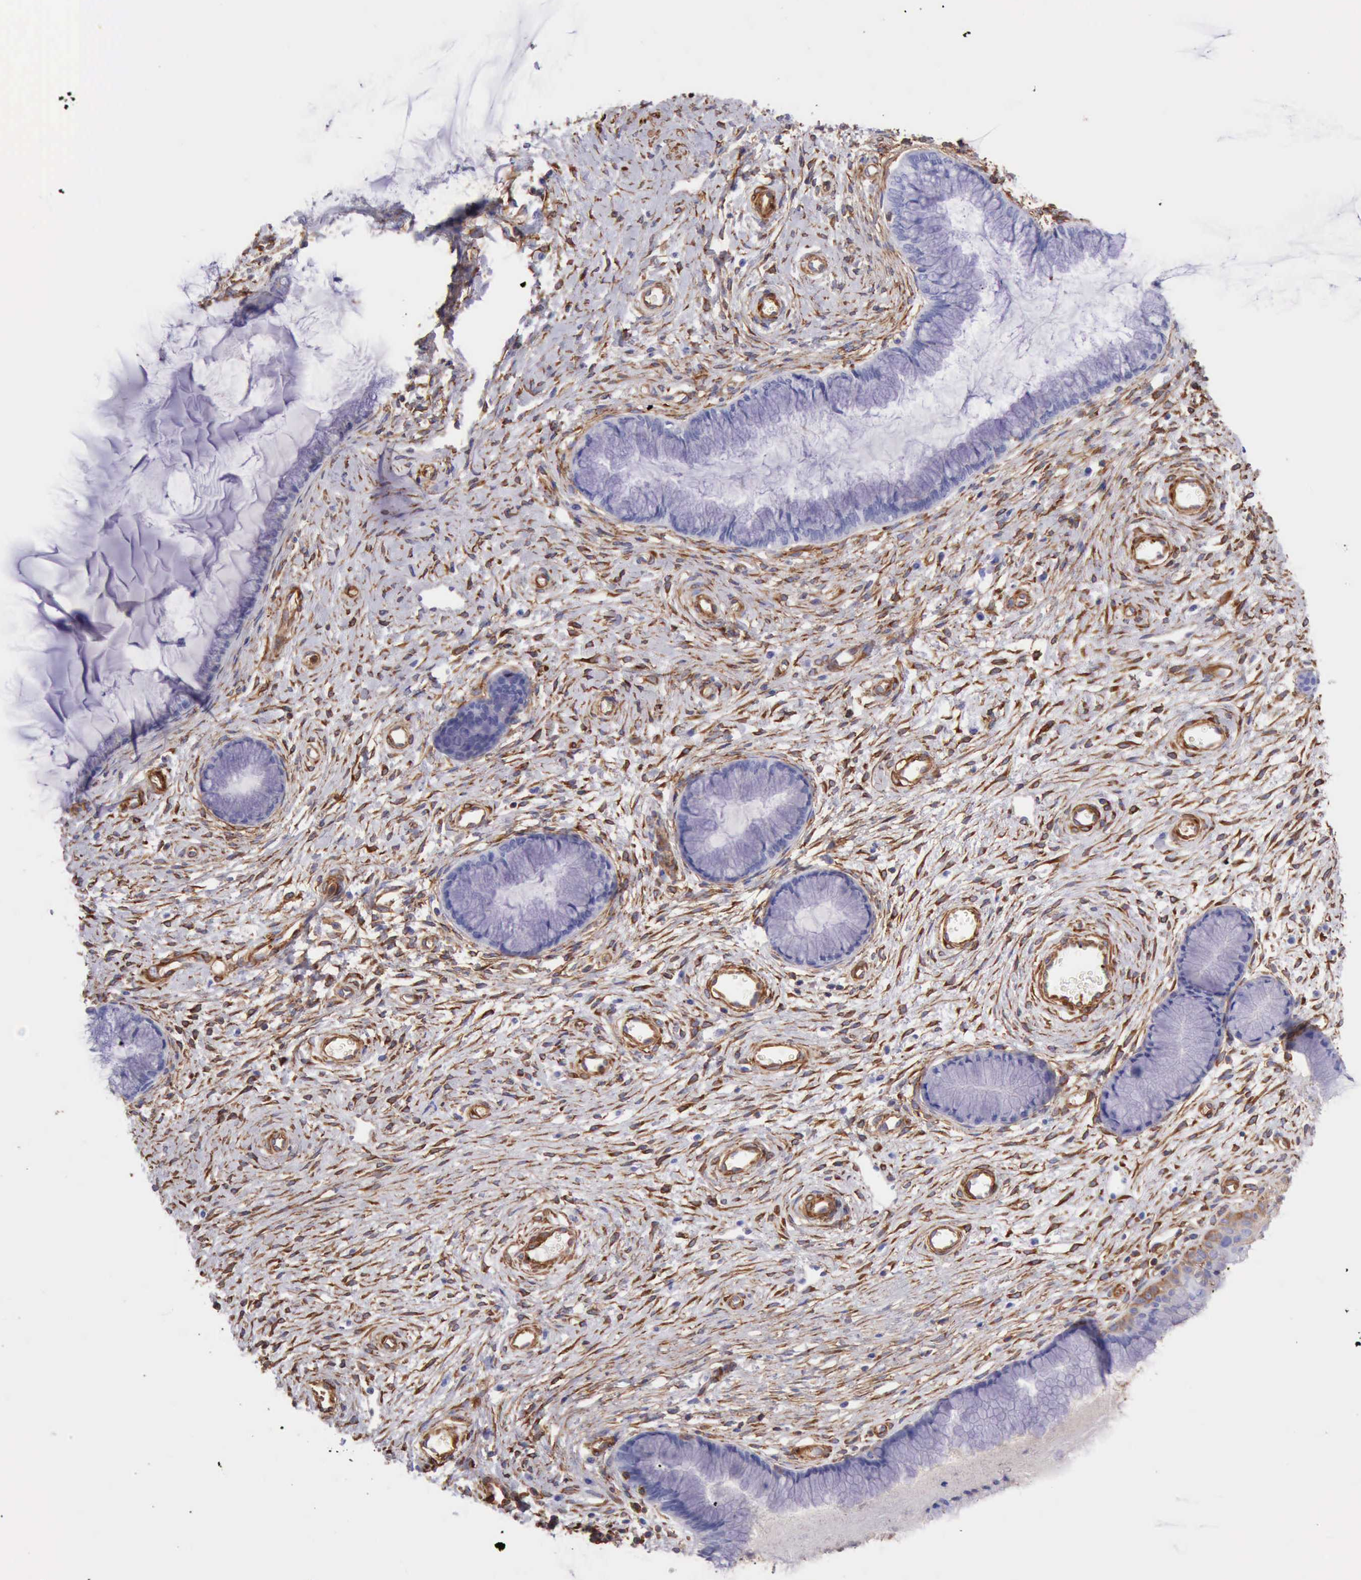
{"staining": {"intensity": "negative", "quantity": "none", "location": "none"}, "tissue": "cervix", "cell_type": "Glandular cells", "image_type": "normal", "snomed": [{"axis": "morphology", "description": "Normal tissue, NOS"}, {"axis": "topography", "description": "Cervix"}], "caption": "Immunohistochemistry (IHC) histopathology image of benign human cervix stained for a protein (brown), which displays no positivity in glandular cells. Brightfield microscopy of immunohistochemistry stained with DAB (3,3'-diaminobenzidine) (brown) and hematoxylin (blue), captured at high magnification.", "gene": "FLNA", "patient": {"sex": "female", "age": 27}}